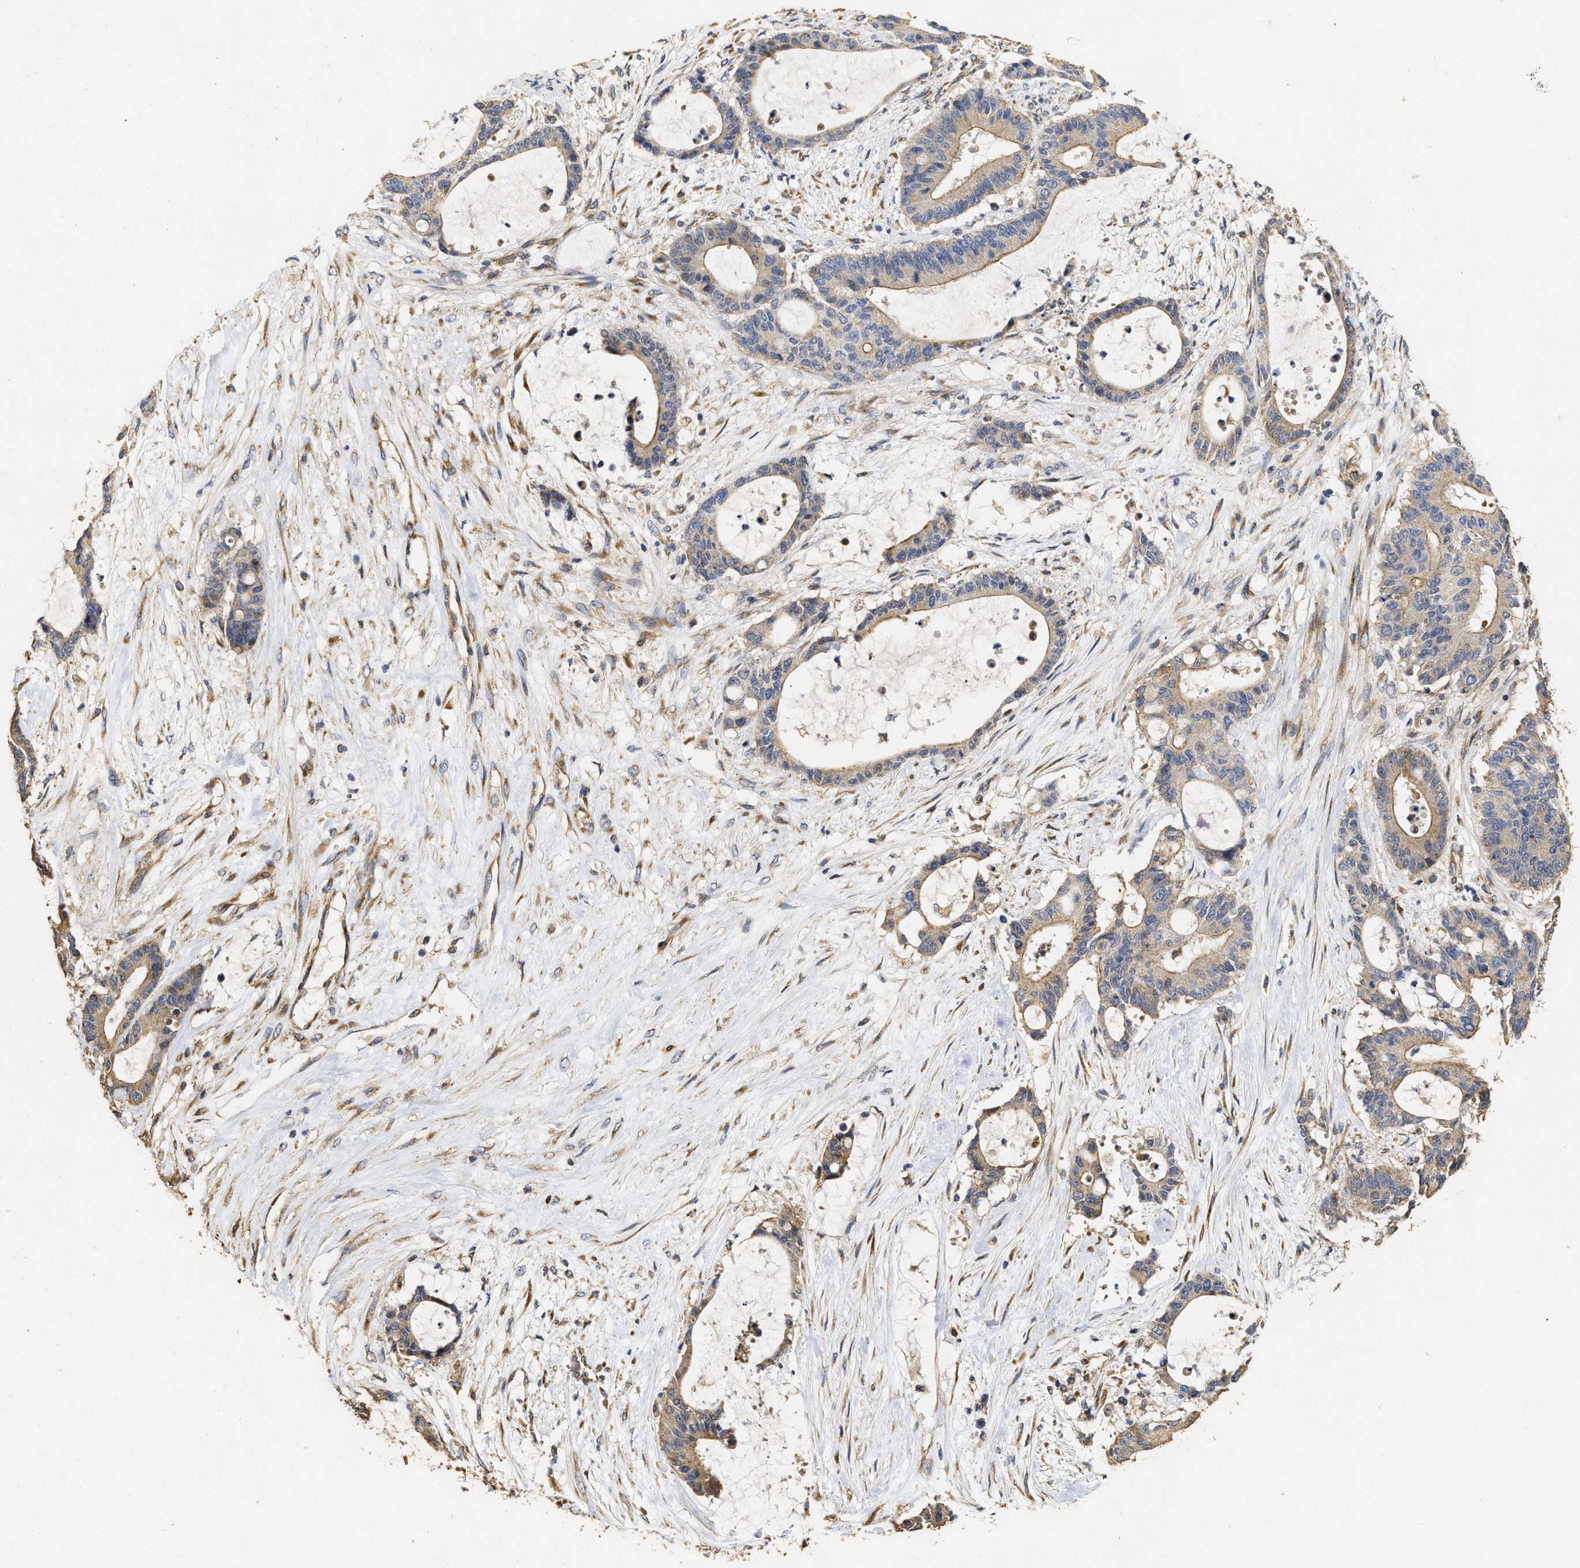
{"staining": {"intensity": "weak", "quantity": ">75%", "location": "cytoplasmic/membranous"}, "tissue": "liver cancer", "cell_type": "Tumor cells", "image_type": "cancer", "snomed": [{"axis": "morphology", "description": "Cholangiocarcinoma"}, {"axis": "topography", "description": "Liver"}], "caption": "The image reveals immunohistochemical staining of liver cancer (cholangiocarcinoma). There is weak cytoplasmic/membranous positivity is identified in about >75% of tumor cells.", "gene": "NAV1", "patient": {"sex": "female", "age": 73}}